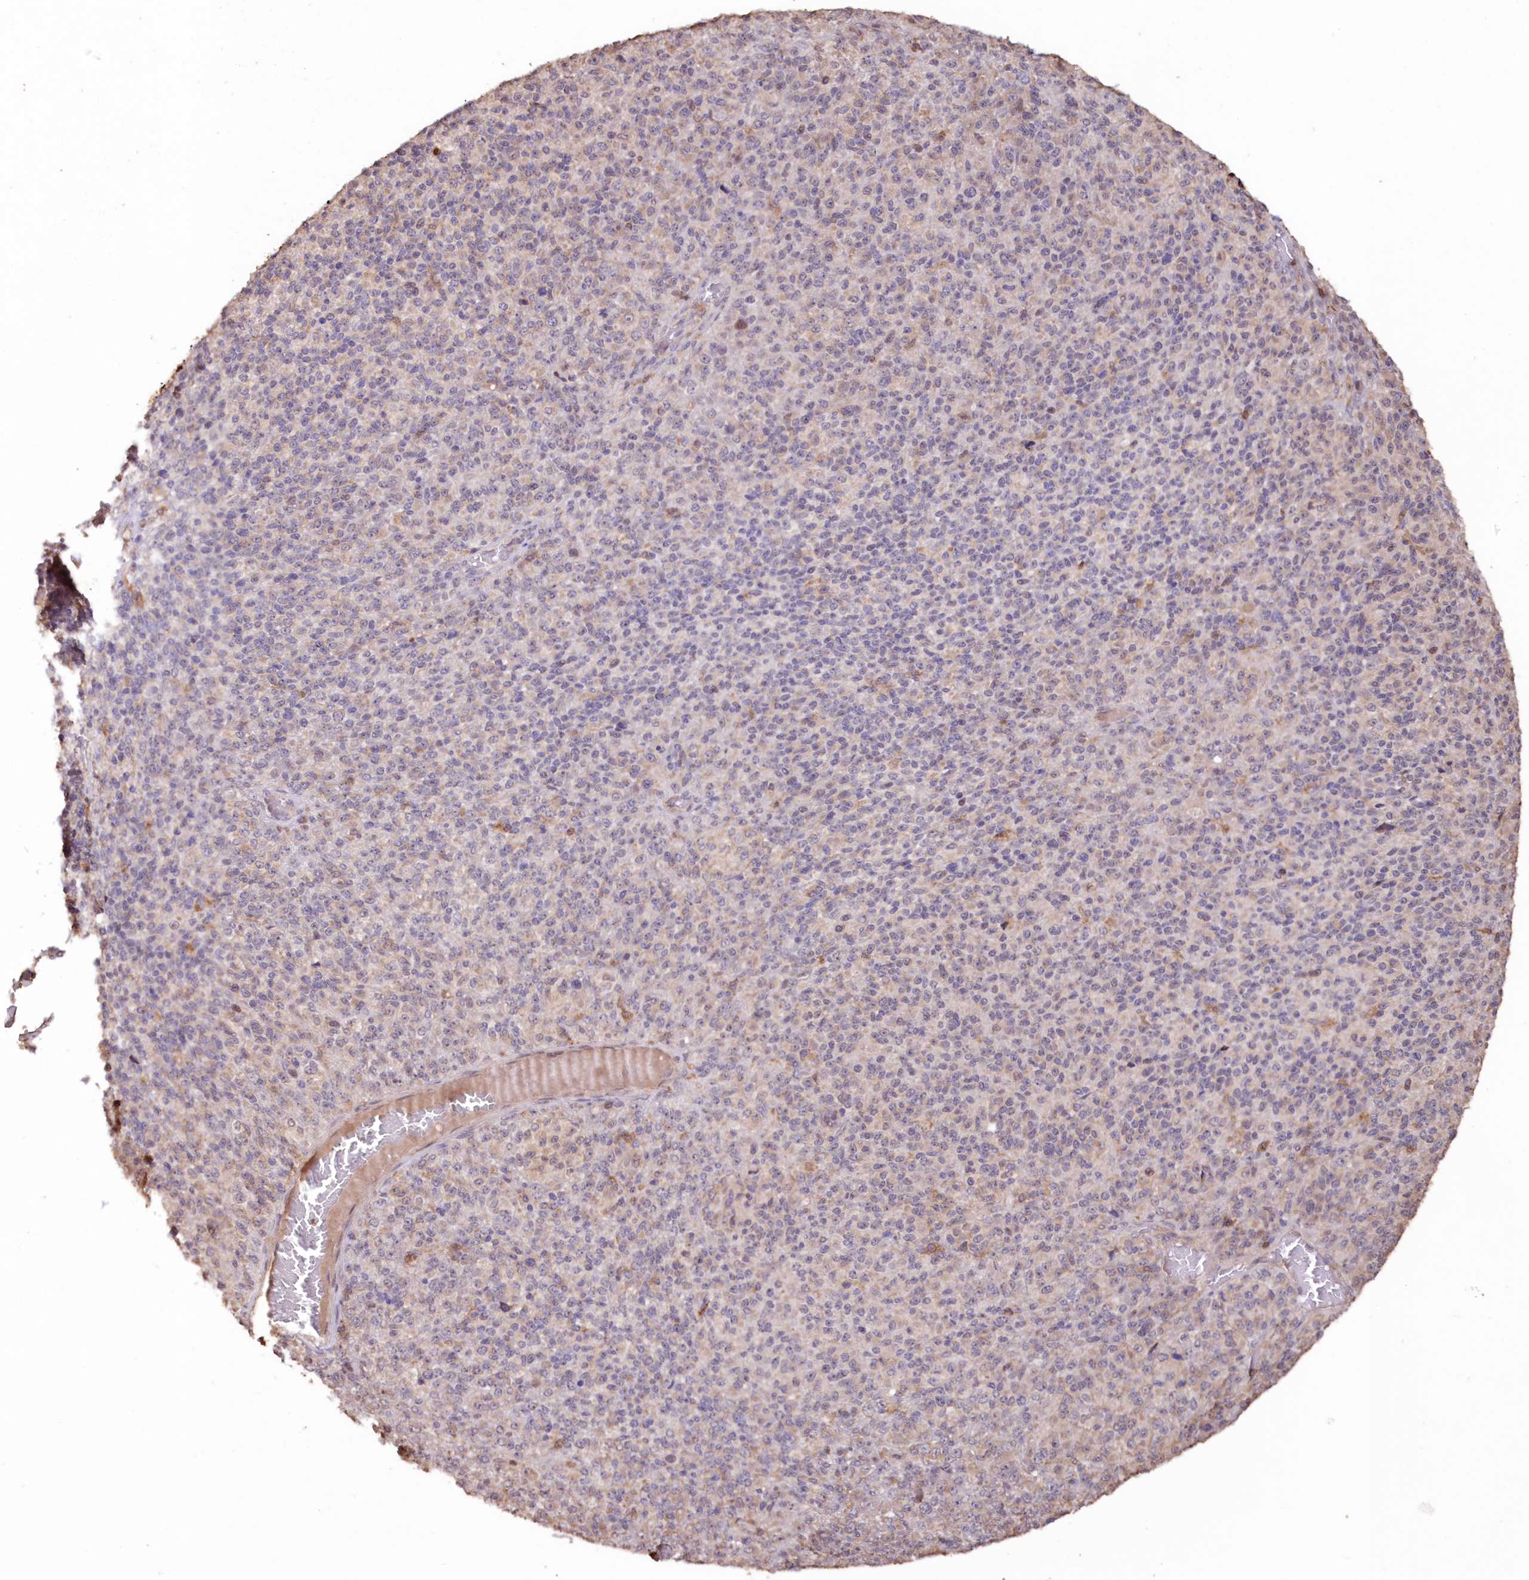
{"staining": {"intensity": "negative", "quantity": "none", "location": "none"}, "tissue": "melanoma", "cell_type": "Tumor cells", "image_type": "cancer", "snomed": [{"axis": "morphology", "description": "Malignant melanoma, Metastatic site"}, {"axis": "topography", "description": "Brain"}], "caption": "High power microscopy photomicrograph of an immunohistochemistry image of malignant melanoma (metastatic site), revealing no significant staining in tumor cells. The staining was performed using DAB (3,3'-diaminobenzidine) to visualize the protein expression in brown, while the nuclei were stained in blue with hematoxylin (Magnification: 20x).", "gene": "SNED1", "patient": {"sex": "female", "age": 56}}